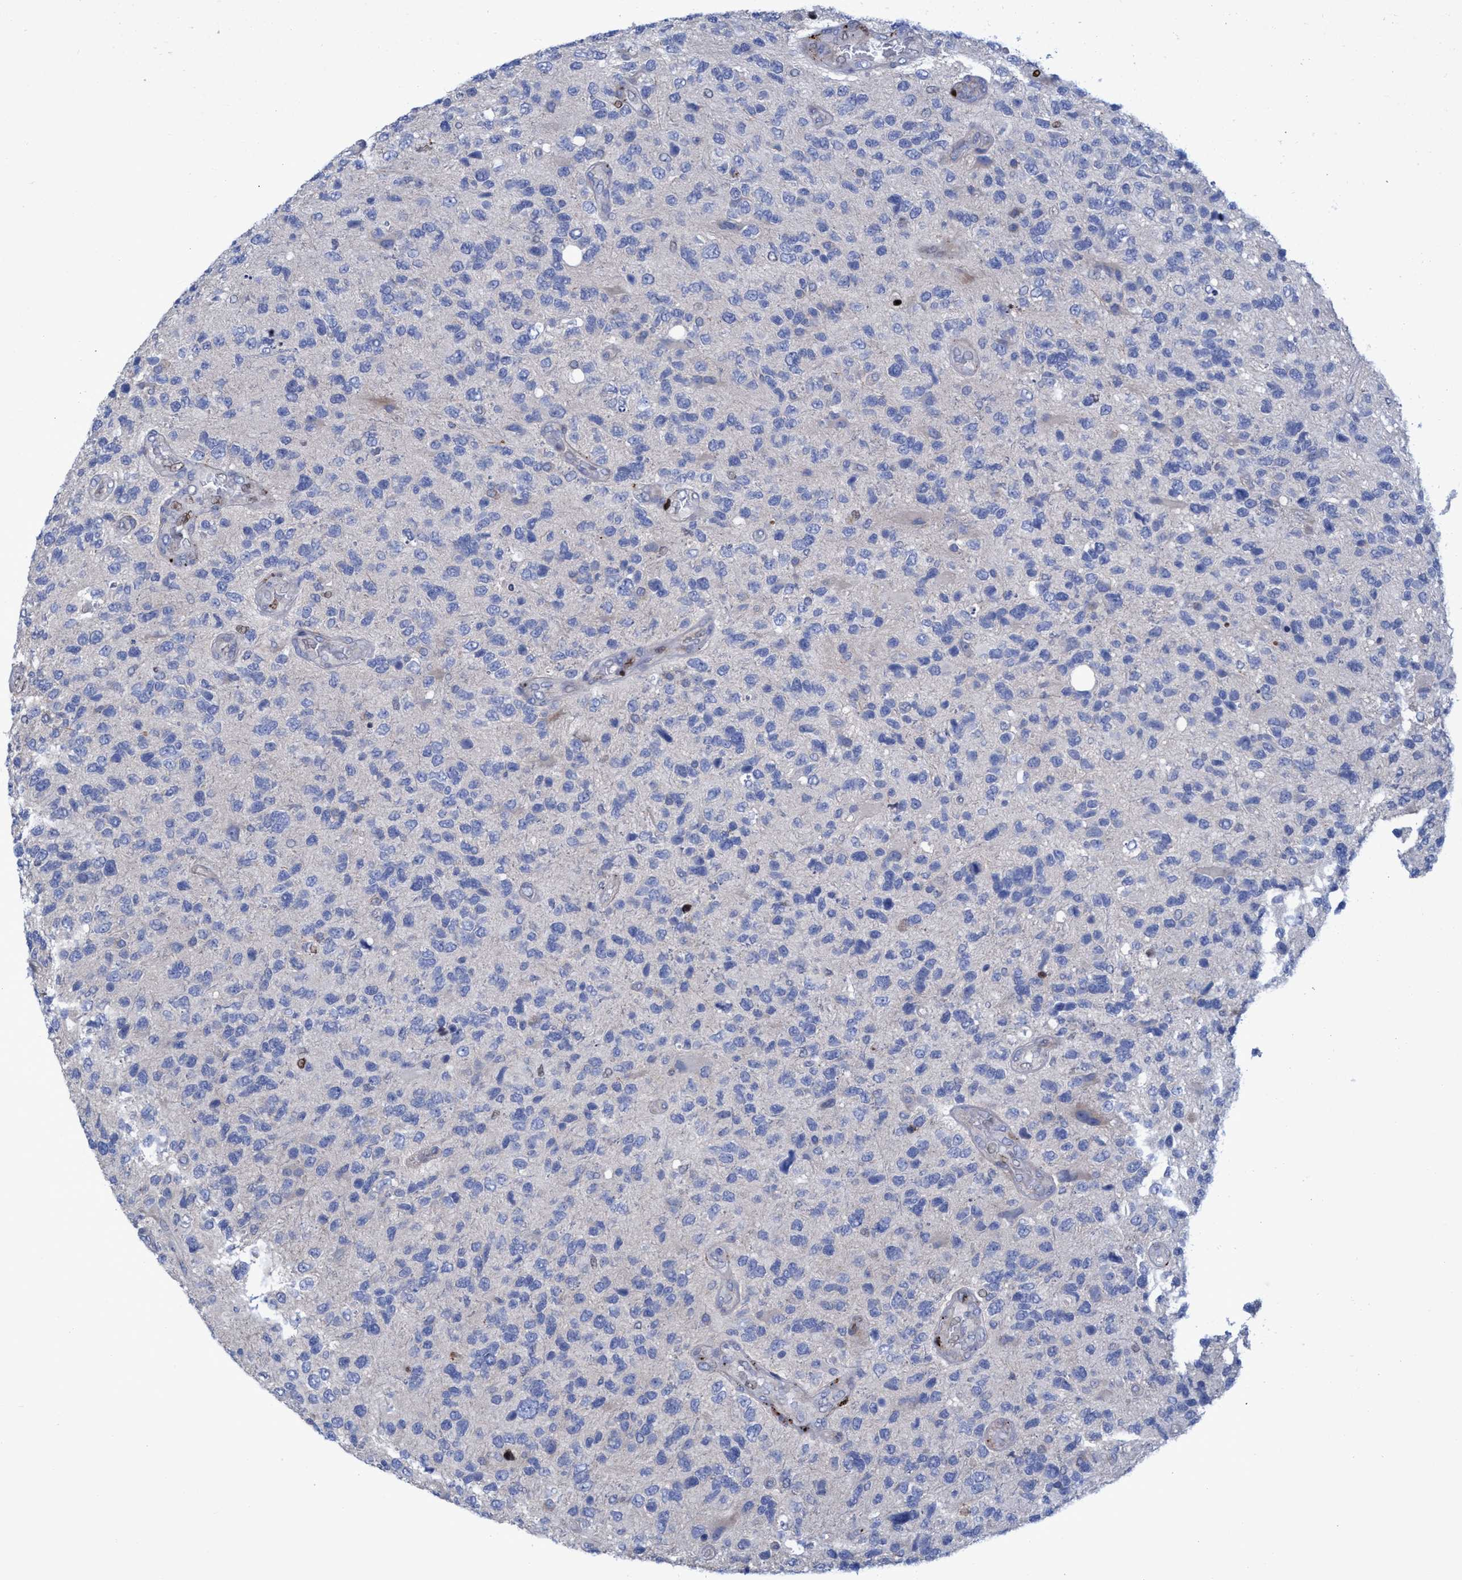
{"staining": {"intensity": "negative", "quantity": "none", "location": "none"}, "tissue": "glioma", "cell_type": "Tumor cells", "image_type": "cancer", "snomed": [{"axis": "morphology", "description": "Glioma, malignant, High grade"}, {"axis": "topography", "description": "Brain"}], "caption": "IHC image of malignant glioma (high-grade) stained for a protein (brown), which reveals no staining in tumor cells. Nuclei are stained in blue.", "gene": "R3HCC1", "patient": {"sex": "female", "age": 58}}